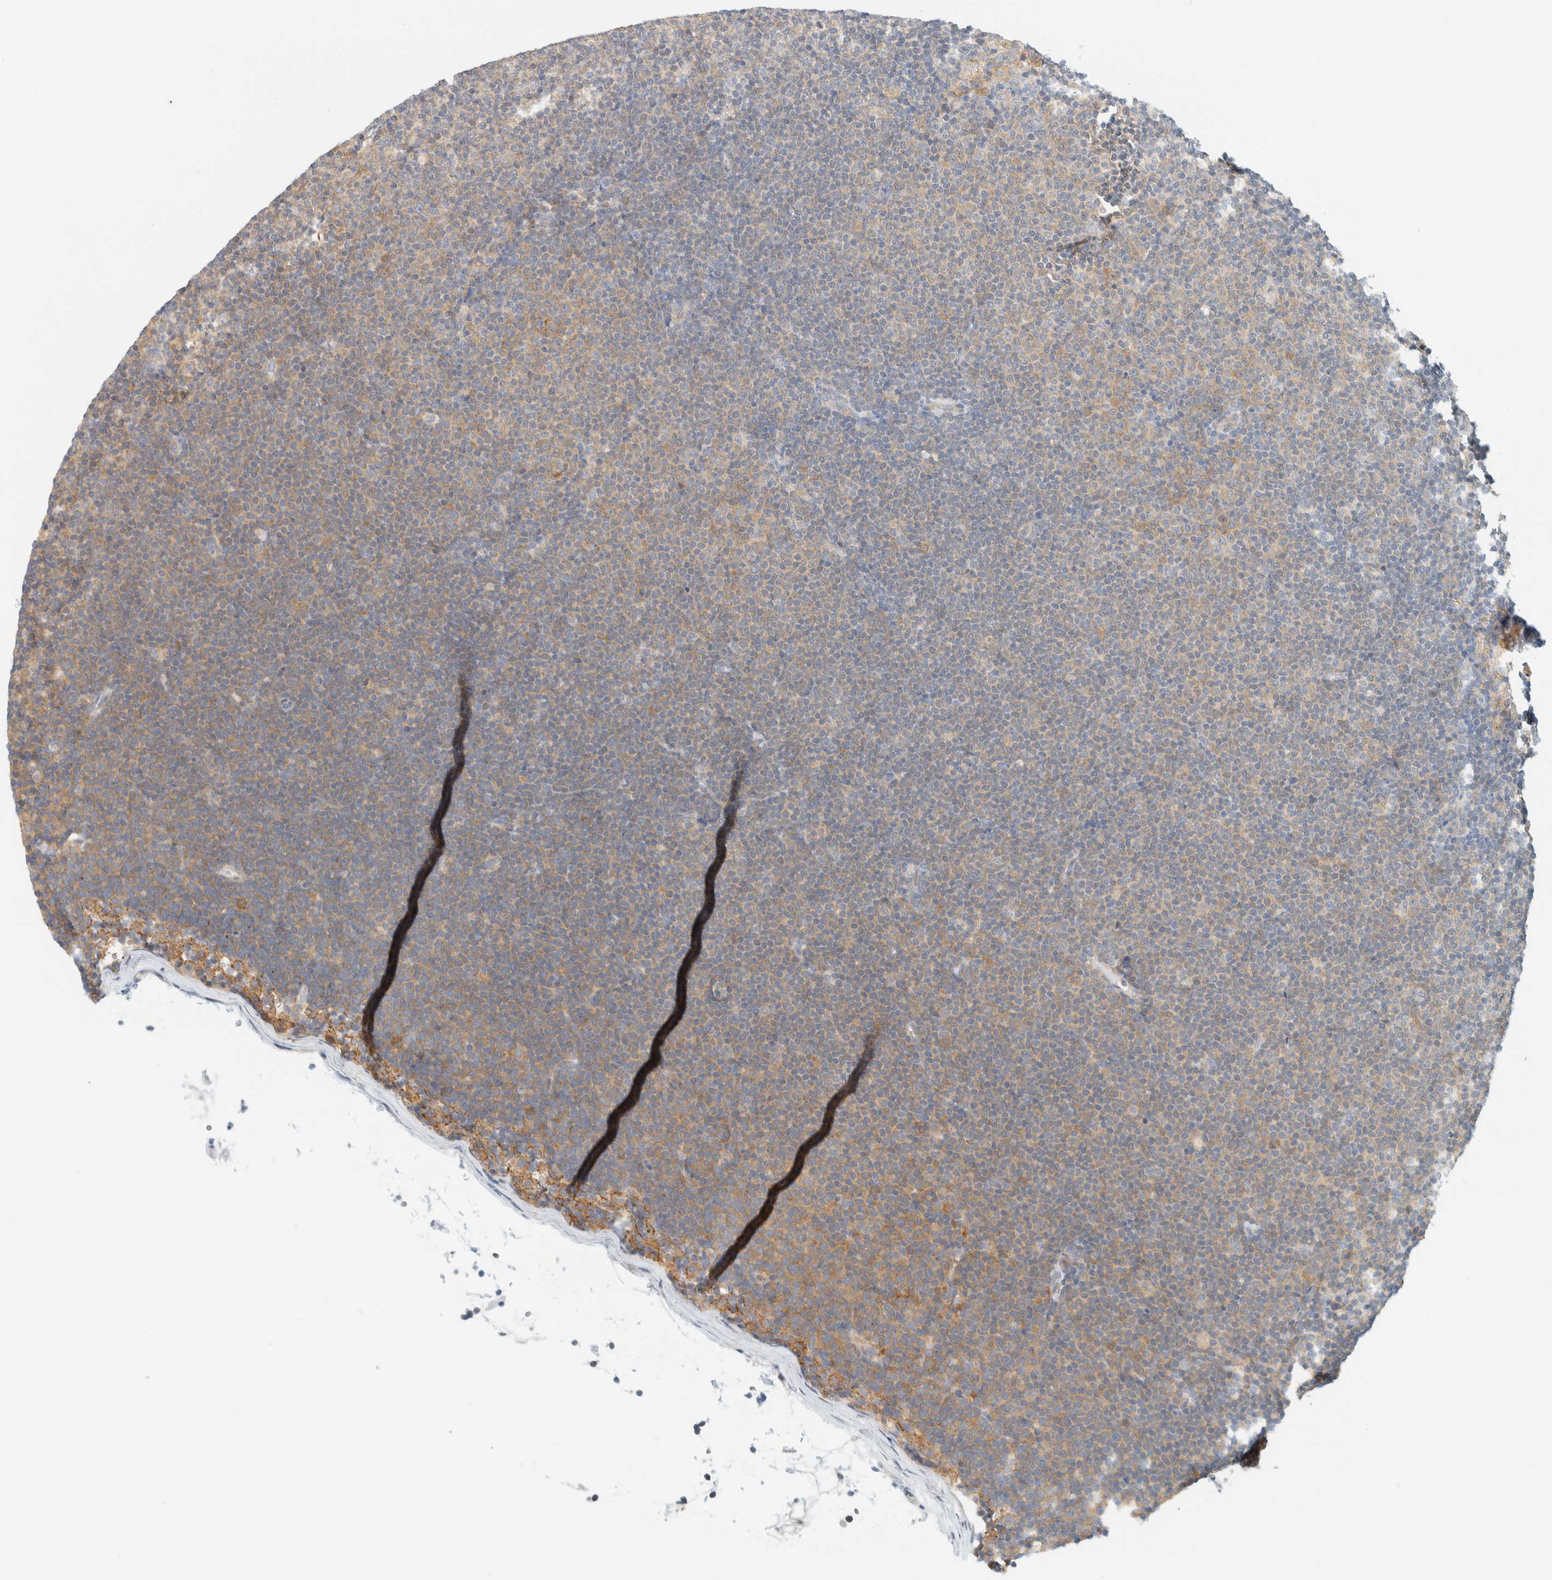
{"staining": {"intensity": "weak", "quantity": ">75%", "location": "cytoplasmic/membranous"}, "tissue": "lymphoma", "cell_type": "Tumor cells", "image_type": "cancer", "snomed": [{"axis": "morphology", "description": "Malignant lymphoma, non-Hodgkin's type, Low grade"}, {"axis": "topography", "description": "Lymph node"}], "caption": "Brown immunohistochemical staining in lymphoma demonstrates weak cytoplasmic/membranous expression in about >75% of tumor cells.", "gene": "PTGES3L-AARSD1", "patient": {"sex": "female", "age": 53}}